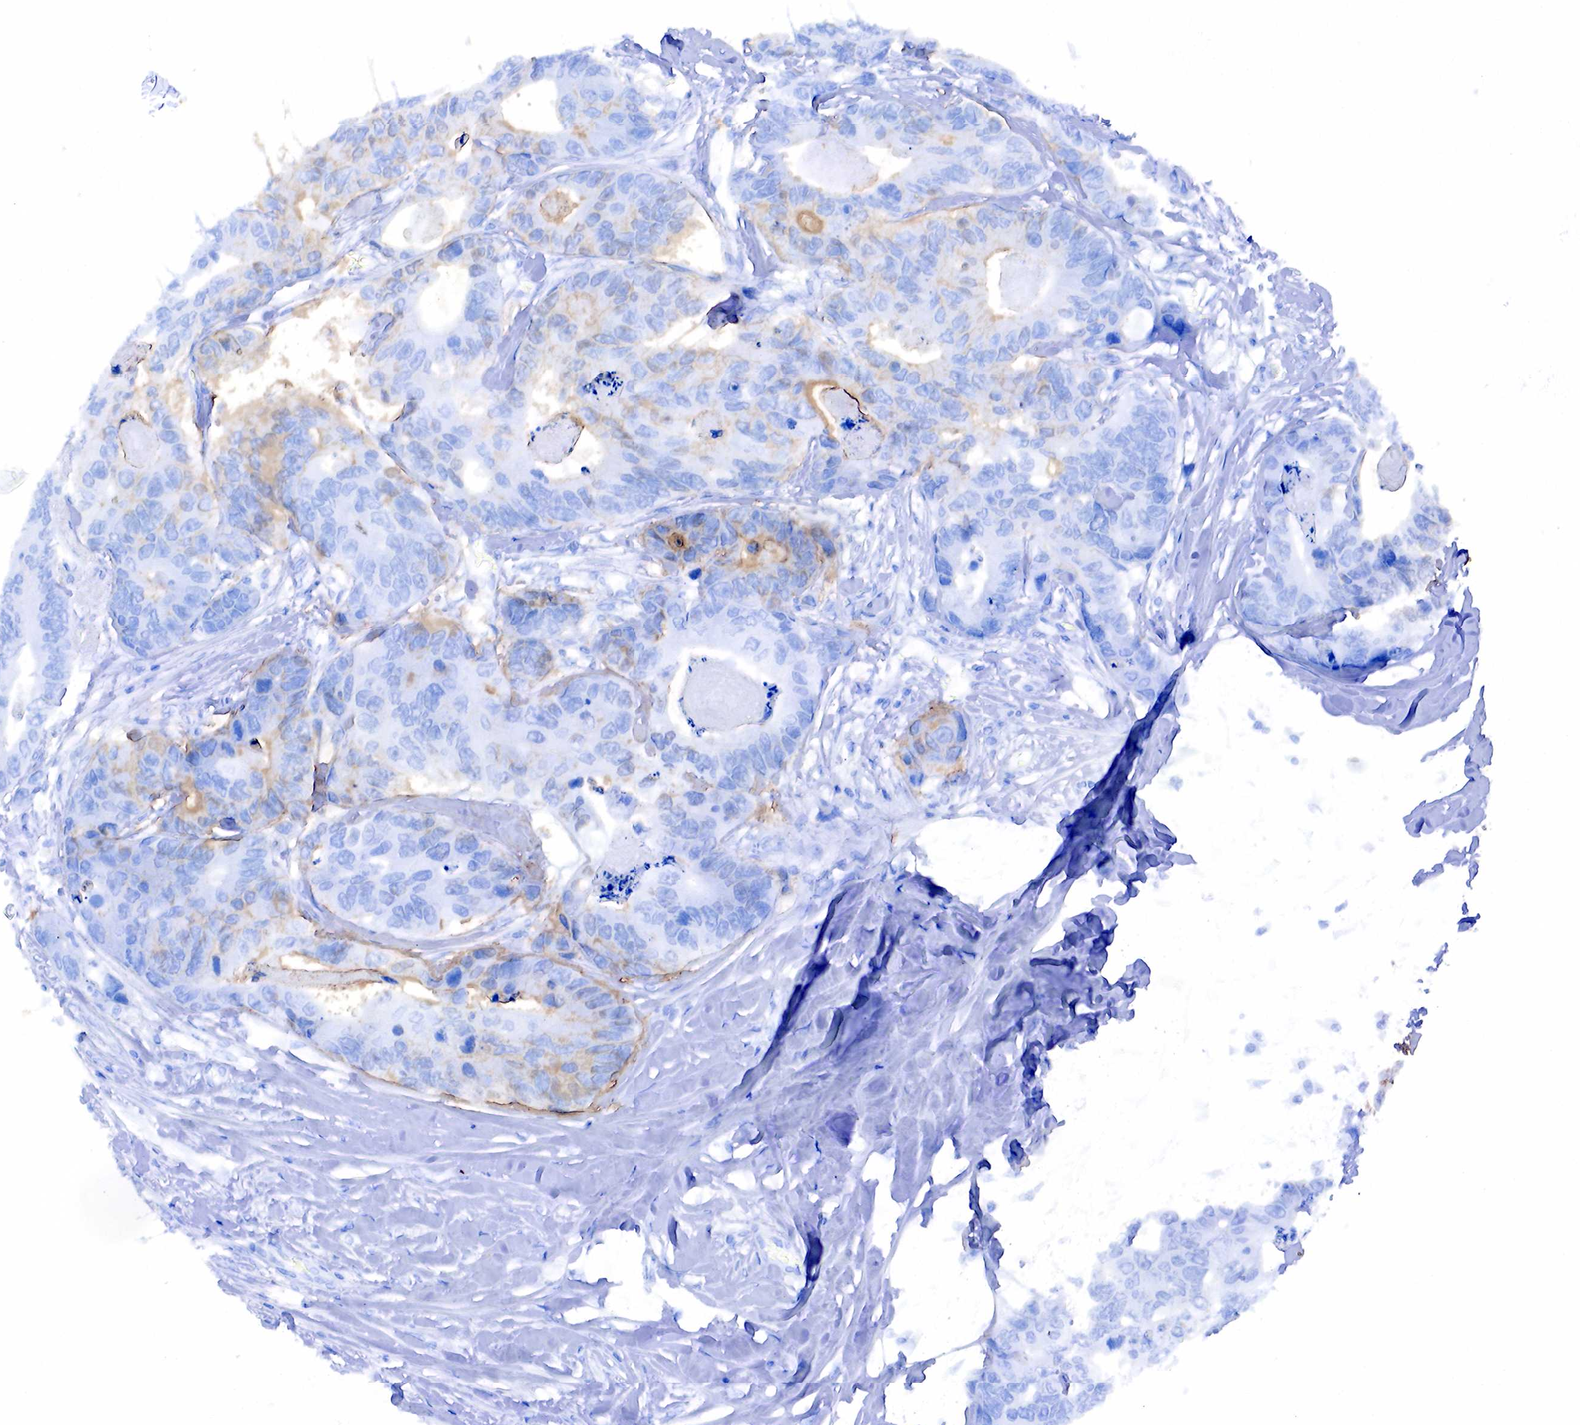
{"staining": {"intensity": "moderate", "quantity": "25%-75%", "location": "cytoplasmic/membranous,nuclear"}, "tissue": "colorectal cancer", "cell_type": "Tumor cells", "image_type": "cancer", "snomed": [{"axis": "morphology", "description": "Adenocarcinoma, NOS"}, {"axis": "topography", "description": "Colon"}], "caption": "Colorectal cancer (adenocarcinoma) was stained to show a protein in brown. There is medium levels of moderate cytoplasmic/membranous and nuclear positivity in about 25%-75% of tumor cells. The staining was performed using DAB (3,3'-diaminobenzidine) to visualize the protein expression in brown, while the nuclei were stained in blue with hematoxylin (Magnification: 20x).", "gene": "FUT4", "patient": {"sex": "female", "age": 86}}